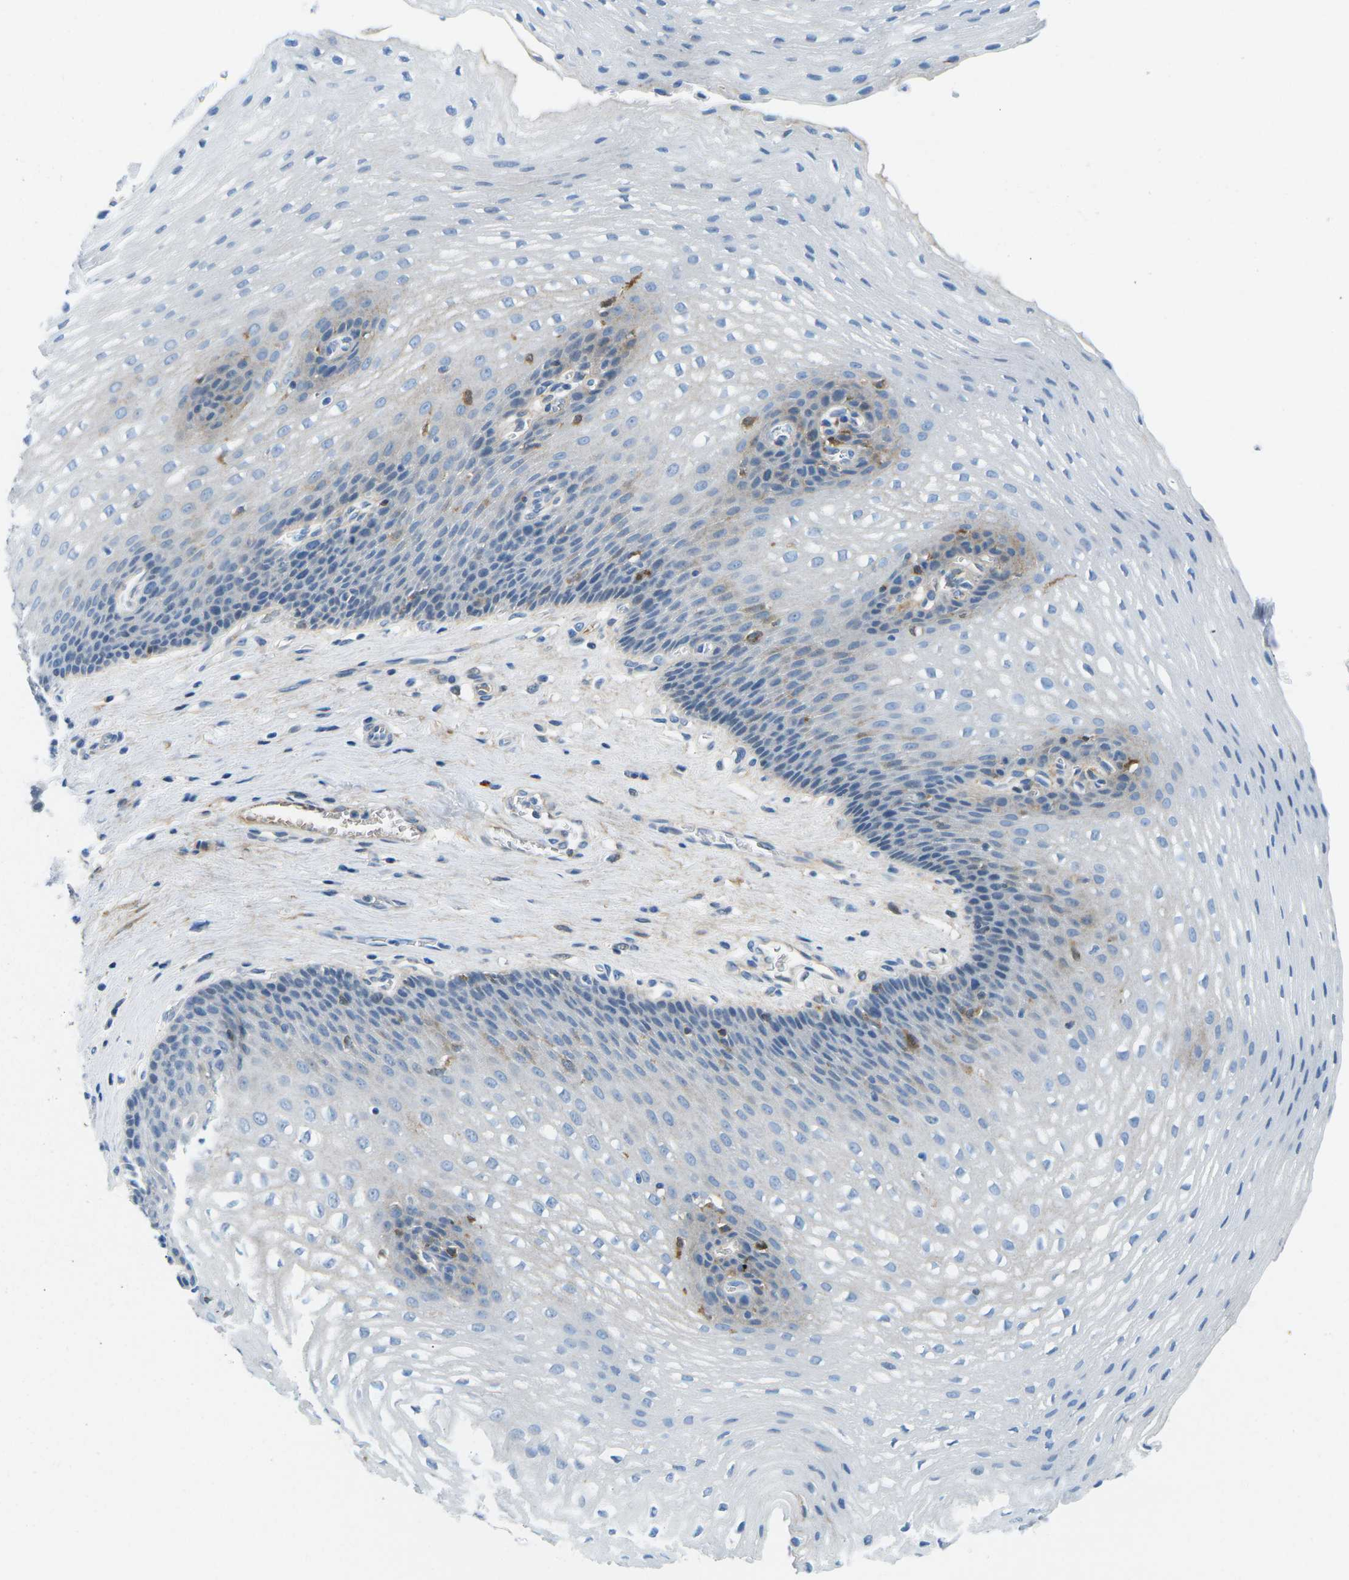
{"staining": {"intensity": "weak", "quantity": "<25%", "location": "cytoplasmic/membranous"}, "tissue": "esophagus", "cell_type": "Squamous epithelial cells", "image_type": "normal", "snomed": [{"axis": "morphology", "description": "Normal tissue, NOS"}, {"axis": "topography", "description": "Esophagus"}], "caption": "Esophagus was stained to show a protein in brown. There is no significant staining in squamous epithelial cells. (DAB (3,3'-diaminobenzidine) immunohistochemistry (IHC) visualized using brightfield microscopy, high magnification).", "gene": "CFB", "patient": {"sex": "male", "age": 48}}